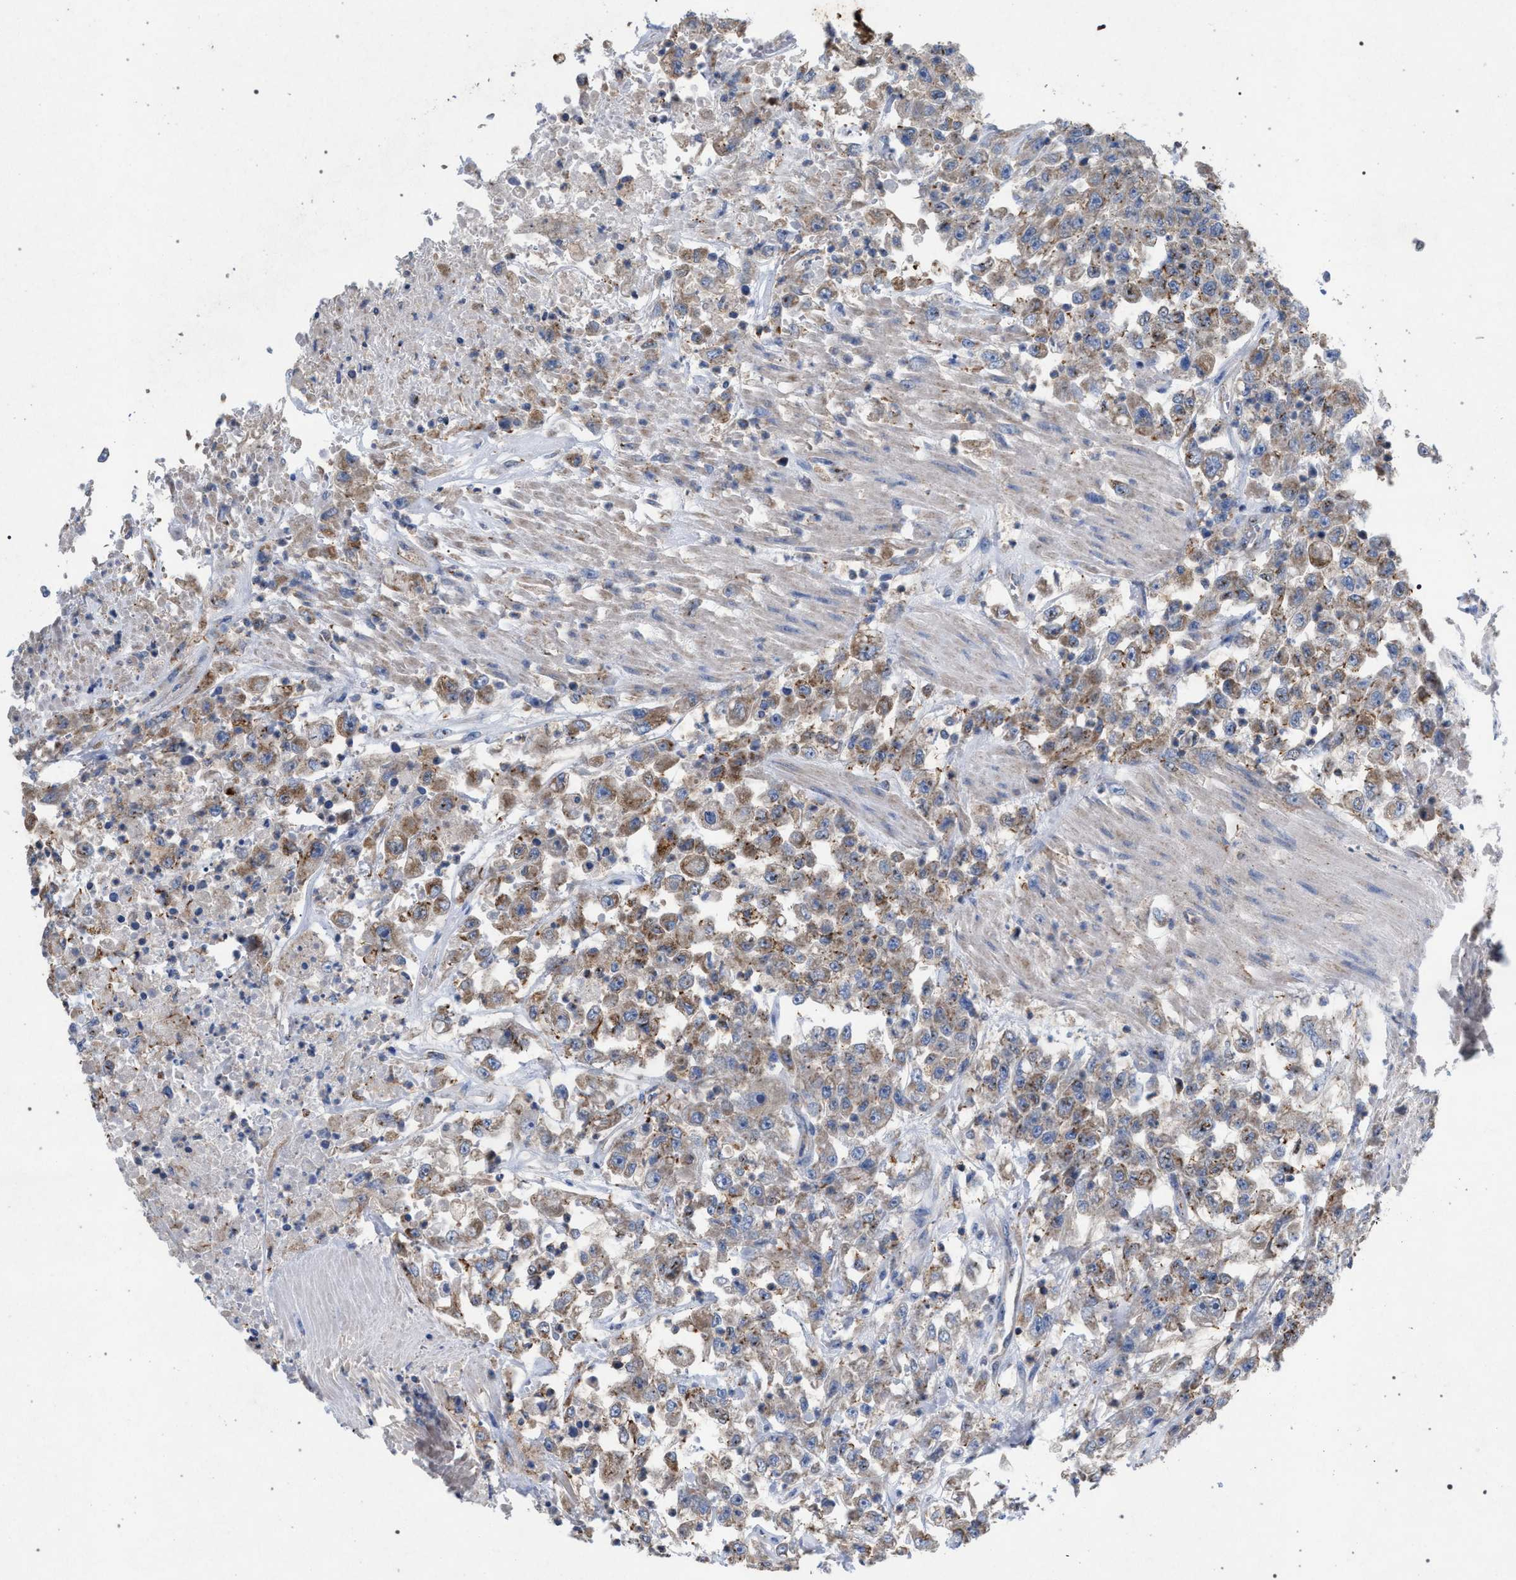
{"staining": {"intensity": "weak", "quantity": ">75%", "location": "cytoplasmic/membranous"}, "tissue": "urothelial cancer", "cell_type": "Tumor cells", "image_type": "cancer", "snomed": [{"axis": "morphology", "description": "Urothelial carcinoma, High grade"}, {"axis": "topography", "description": "Urinary bladder"}], "caption": "There is low levels of weak cytoplasmic/membranous positivity in tumor cells of high-grade urothelial carcinoma, as demonstrated by immunohistochemical staining (brown color).", "gene": "VPS13A", "patient": {"sex": "male", "age": 46}}